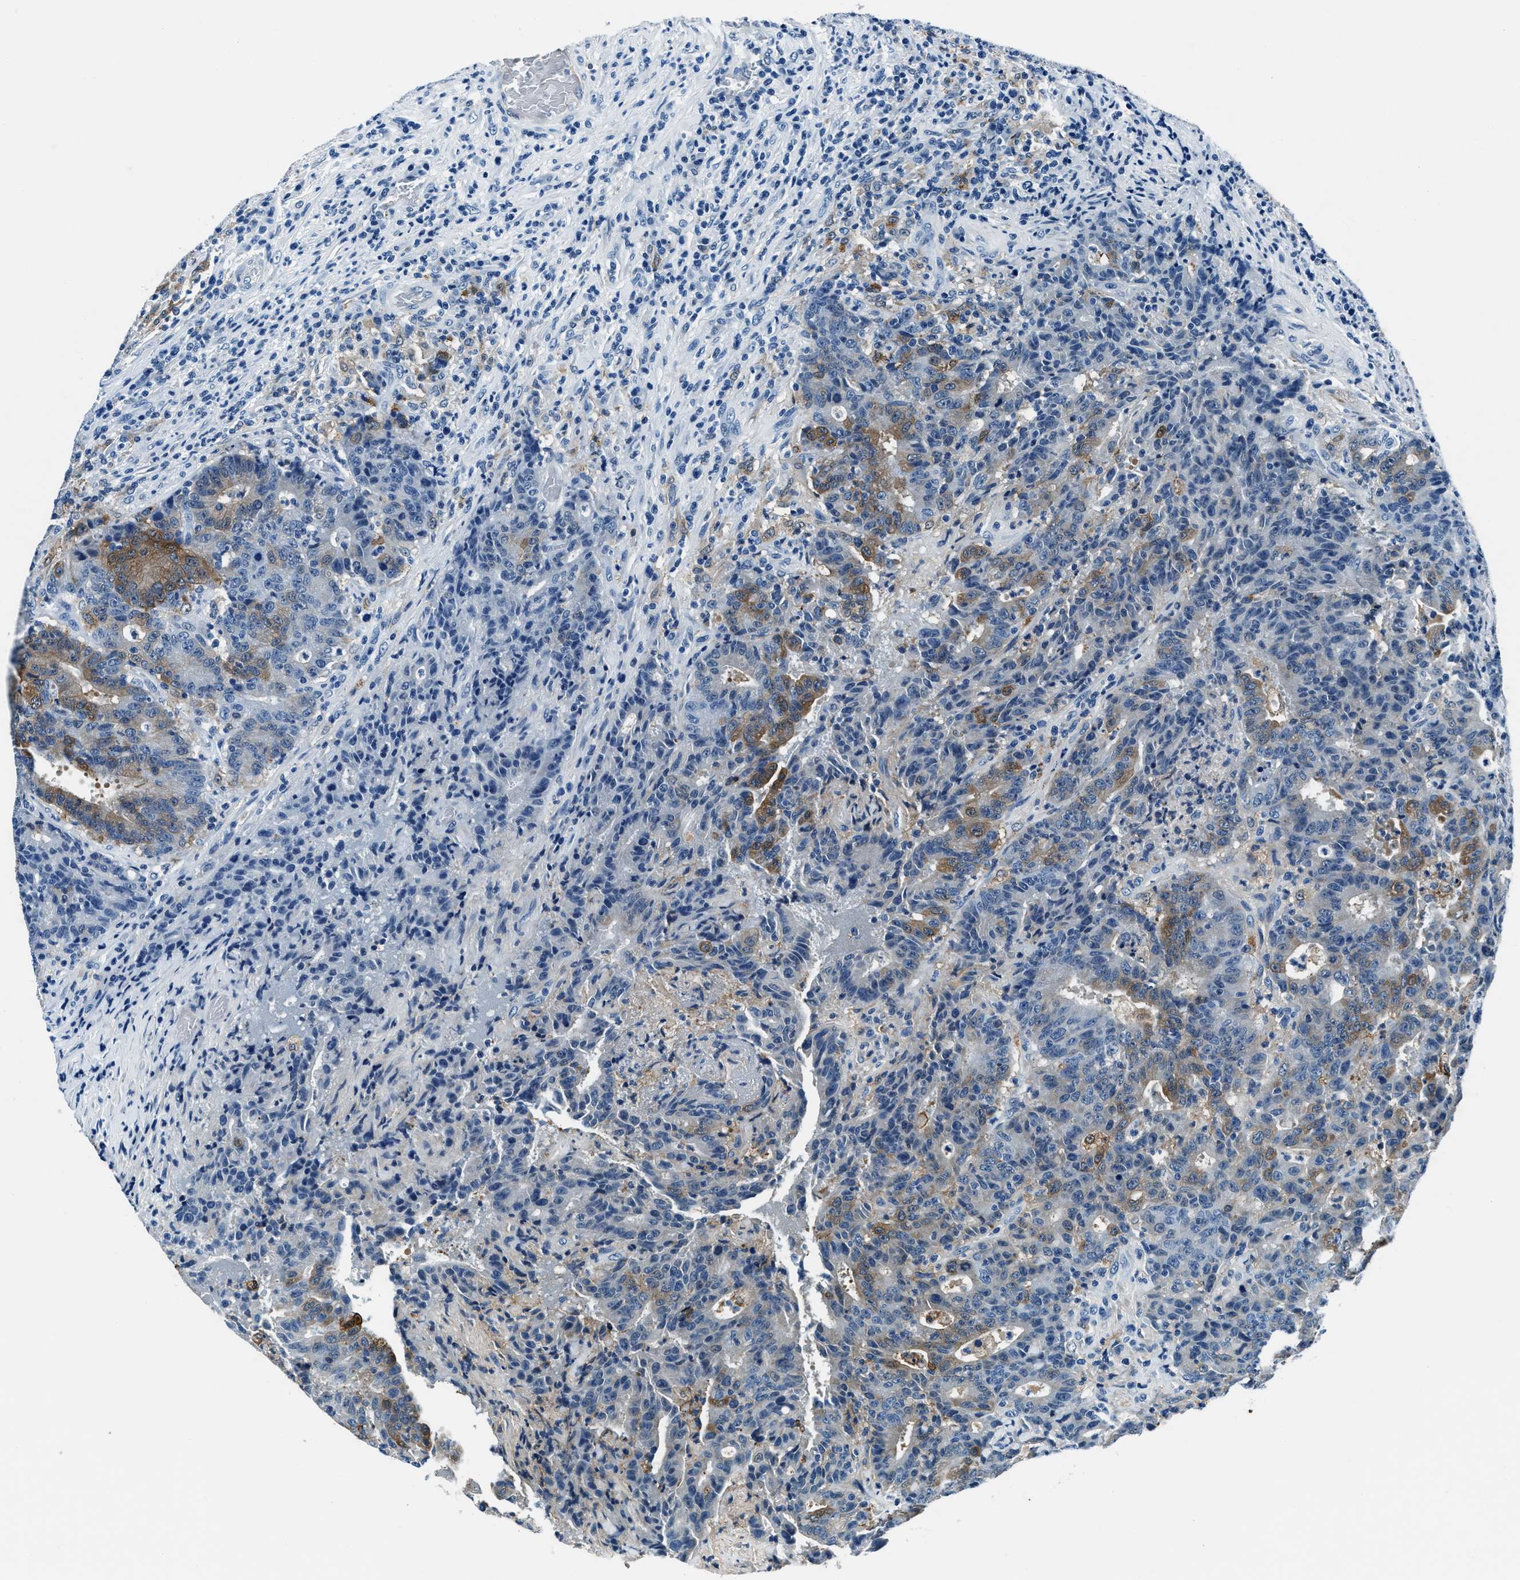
{"staining": {"intensity": "moderate", "quantity": "25%-75%", "location": "cytoplasmic/membranous"}, "tissue": "colorectal cancer", "cell_type": "Tumor cells", "image_type": "cancer", "snomed": [{"axis": "morphology", "description": "Adenocarcinoma, NOS"}, {"axis": "topography", "description": "Colon"}], "caption": "Adenocarcinoma (colorectal) stained for a protein exhibits moderate cytoplasmic/membranous positivity in tumor cells.", "gene": "PTPDC1", "patient": {"sex": "female", "age": 75}}